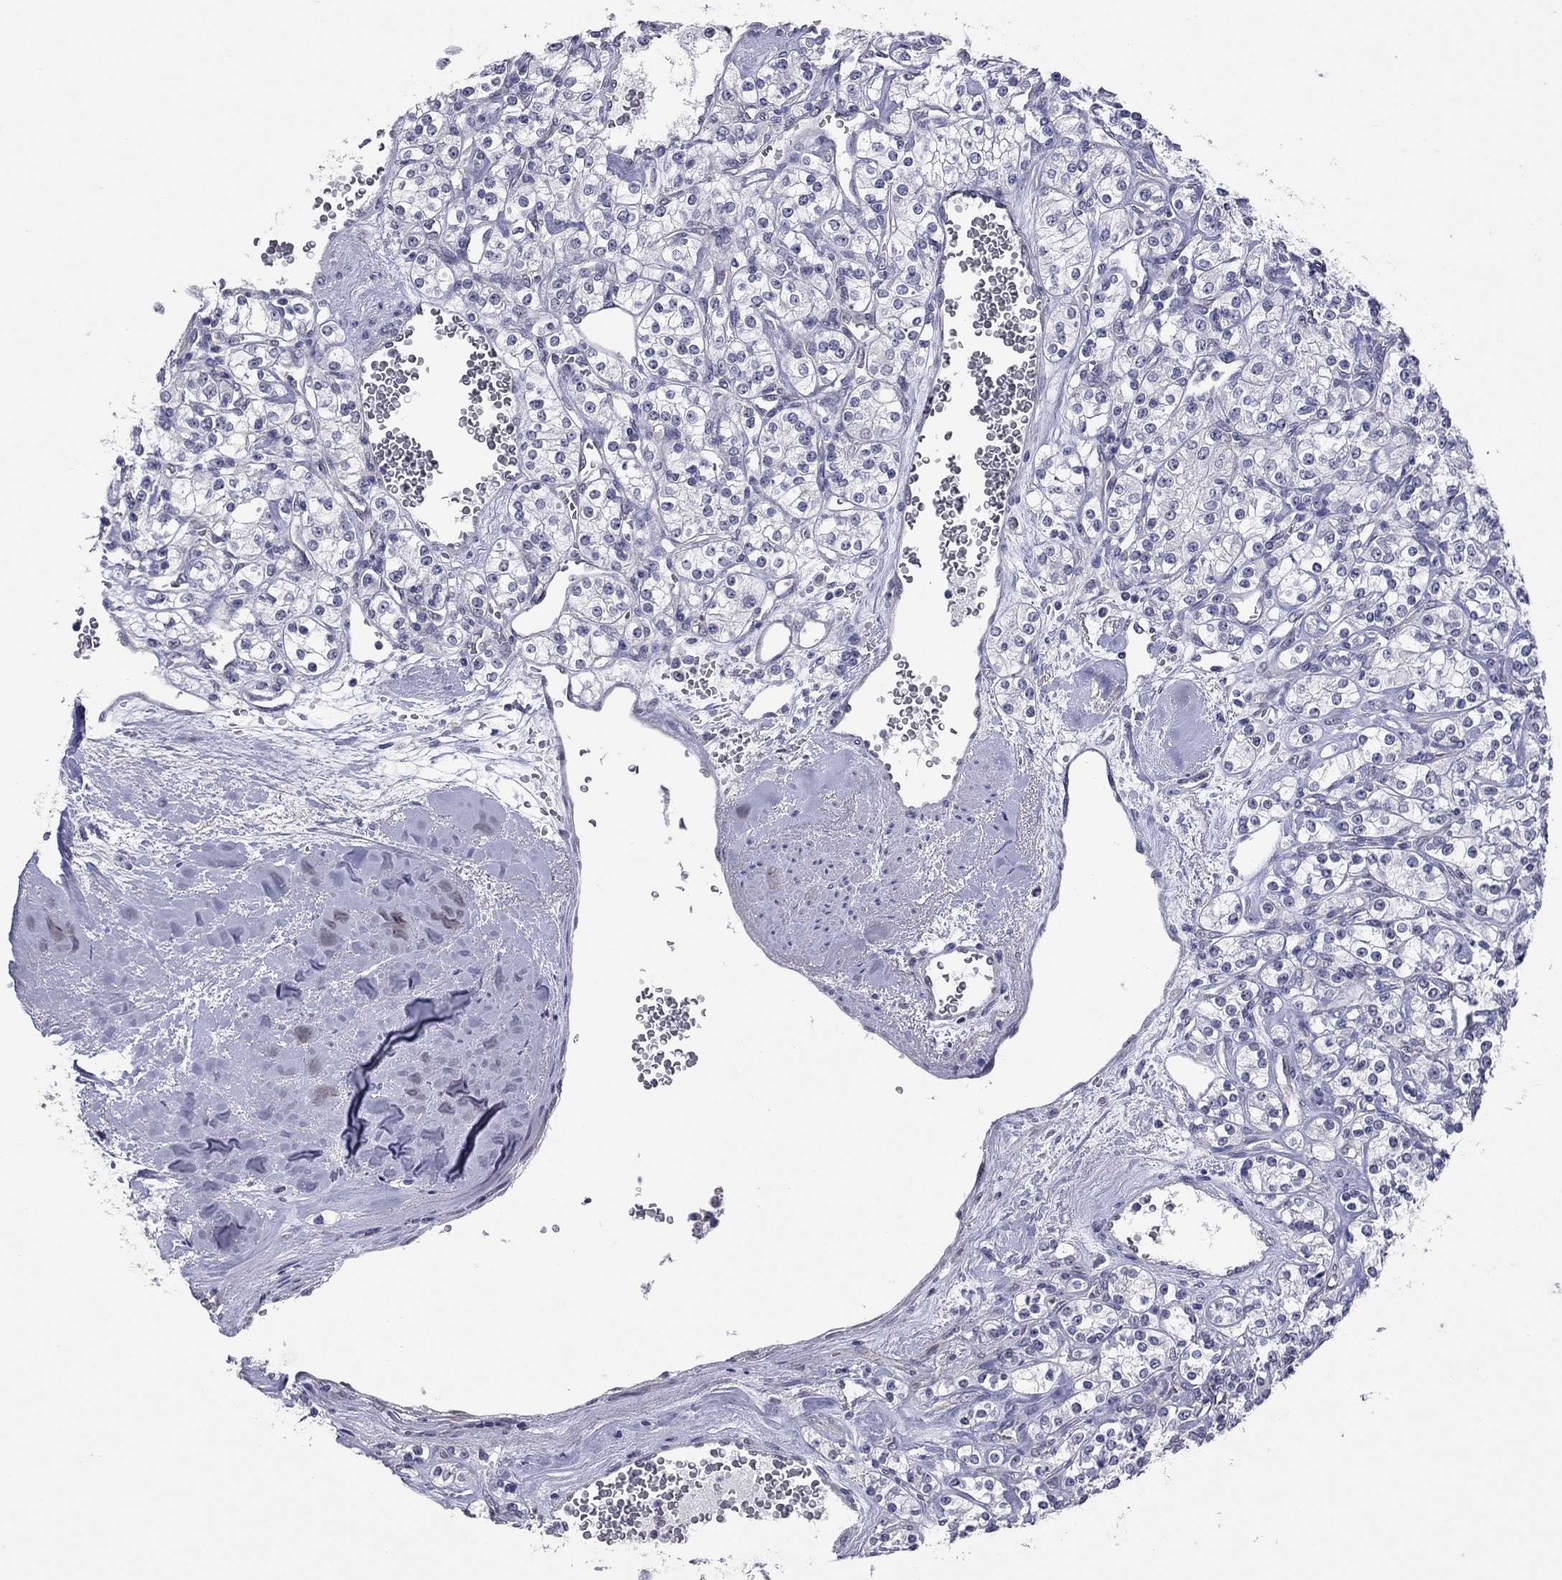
{"staining": {"intensity": "negative", "quantity": "none", "location": "none"}, "tissue": "renal cancer", "cell_type": "Tumor cells", "image_type": "cancer", "snomed": [{"axis": "morphology", "description": "Adenocarcinoma, NOS"}, {"axis": "topography", "description": "Kidney"}], "caption": "A high-resolution image shows IHC staining of adenocarcinoma (renal), which exhibits no significant staining in tumor cells.", "gene": "SHOC2", "patient": {"sex": "male", "age": 77}}